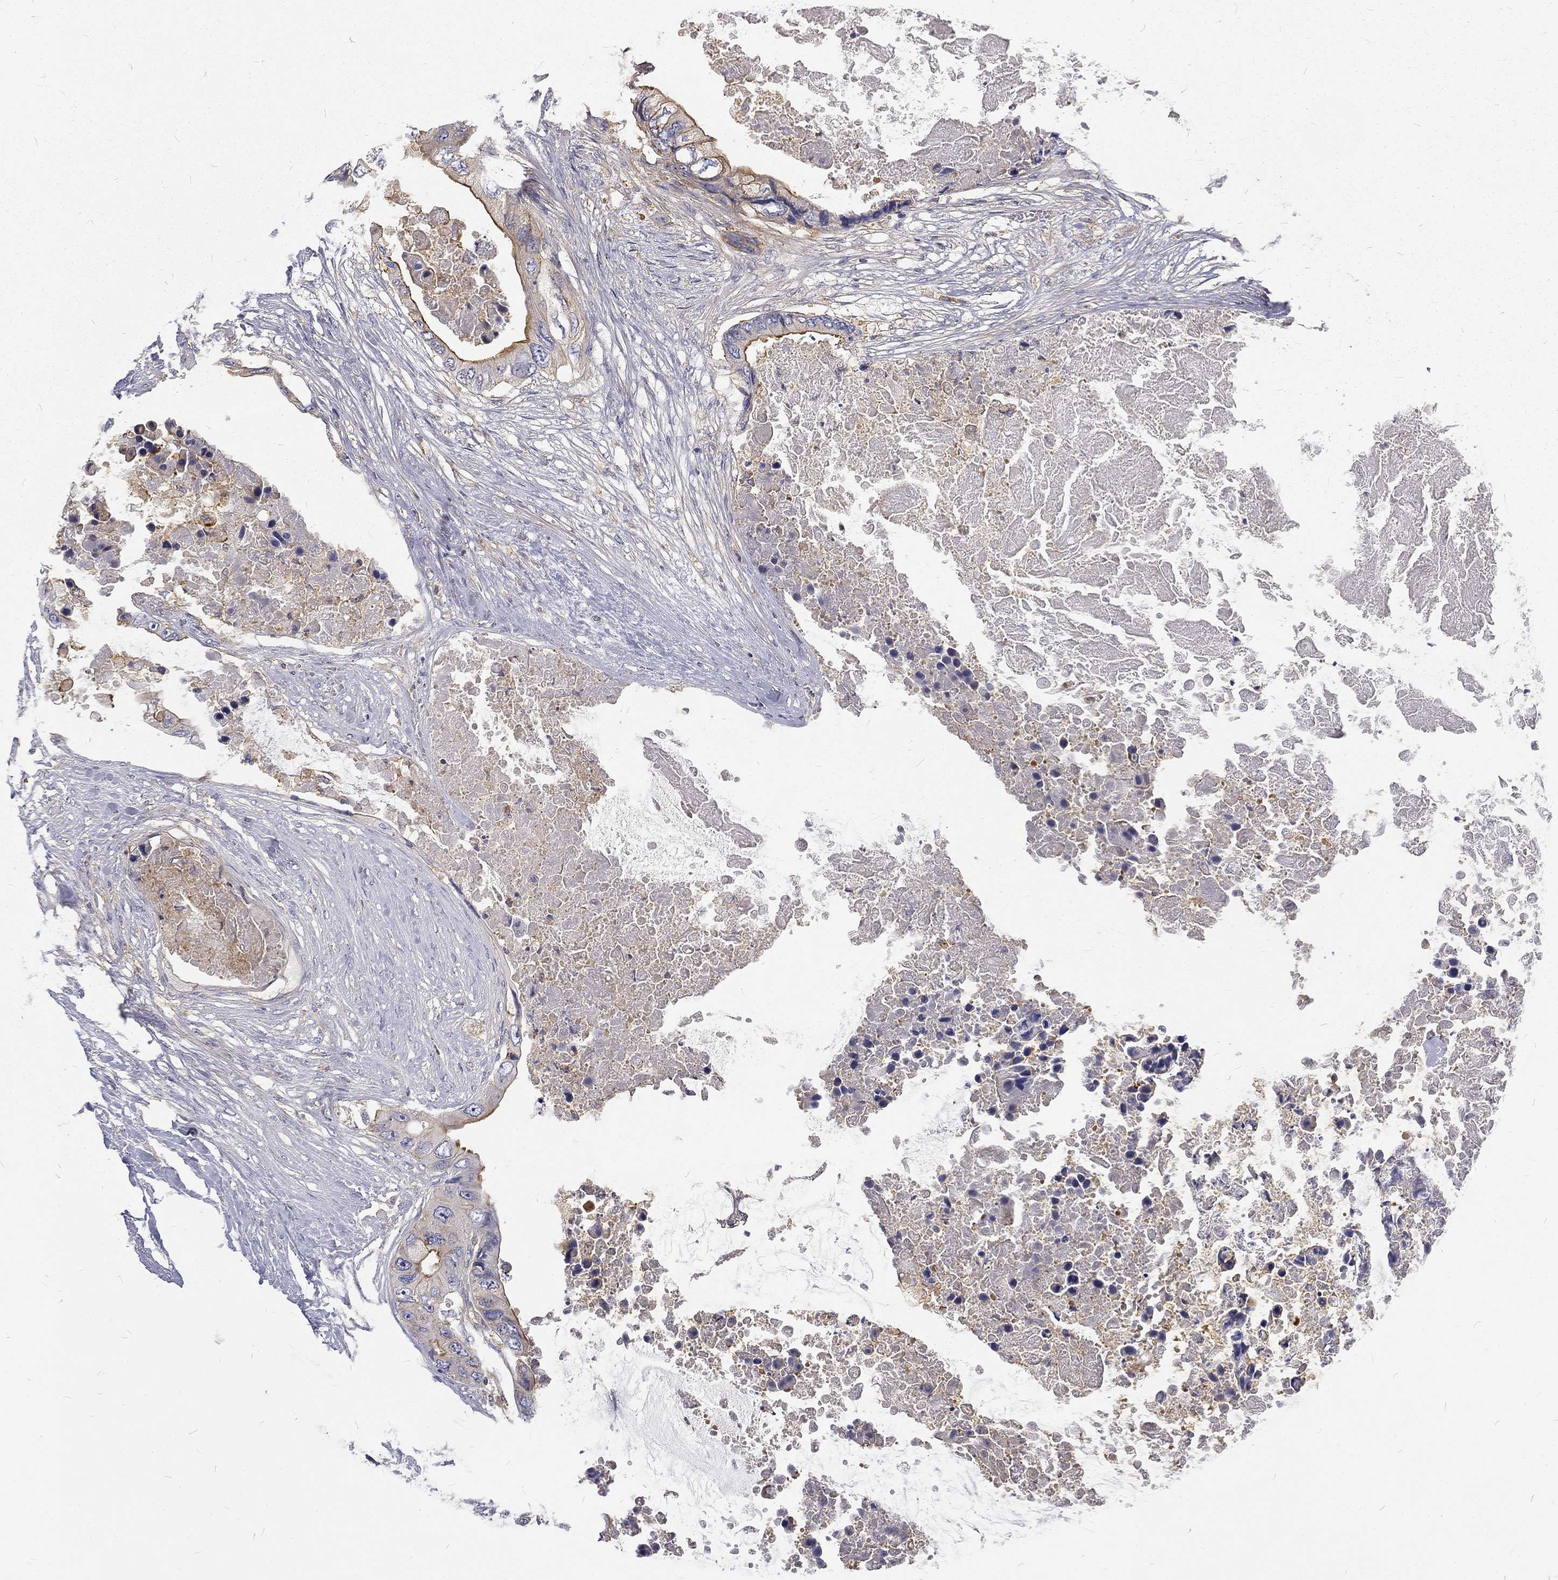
{"staining": {"intensity": "moderate", "quantity": "25%-75%", "location": "cytoplasmic/membranous"}, "tissue": "colorectal cancer", "cell_type": "Tumor cells", "image_type": "cancer", "snomed": [{"axis": "morphology", "description": "Adenocarcinoma, NOS"}, {"axis": "topography", "description": "Rectum"}], "caption": "The photomicrograph displays a brown stain indicating the presence of a protein in the cytoplasmic/membranous of tumor cells in colorectal cancer (adenocarcinoma). The staining was performed using DAB (3,3'-diaminobenzidine) to visualize the protein expression in brown, while the nuclei were stained in blue with hematoxylin (Magnification: 20x).", "gene": "MTMR11", "patient": {"sex": "male", "age": 63}}